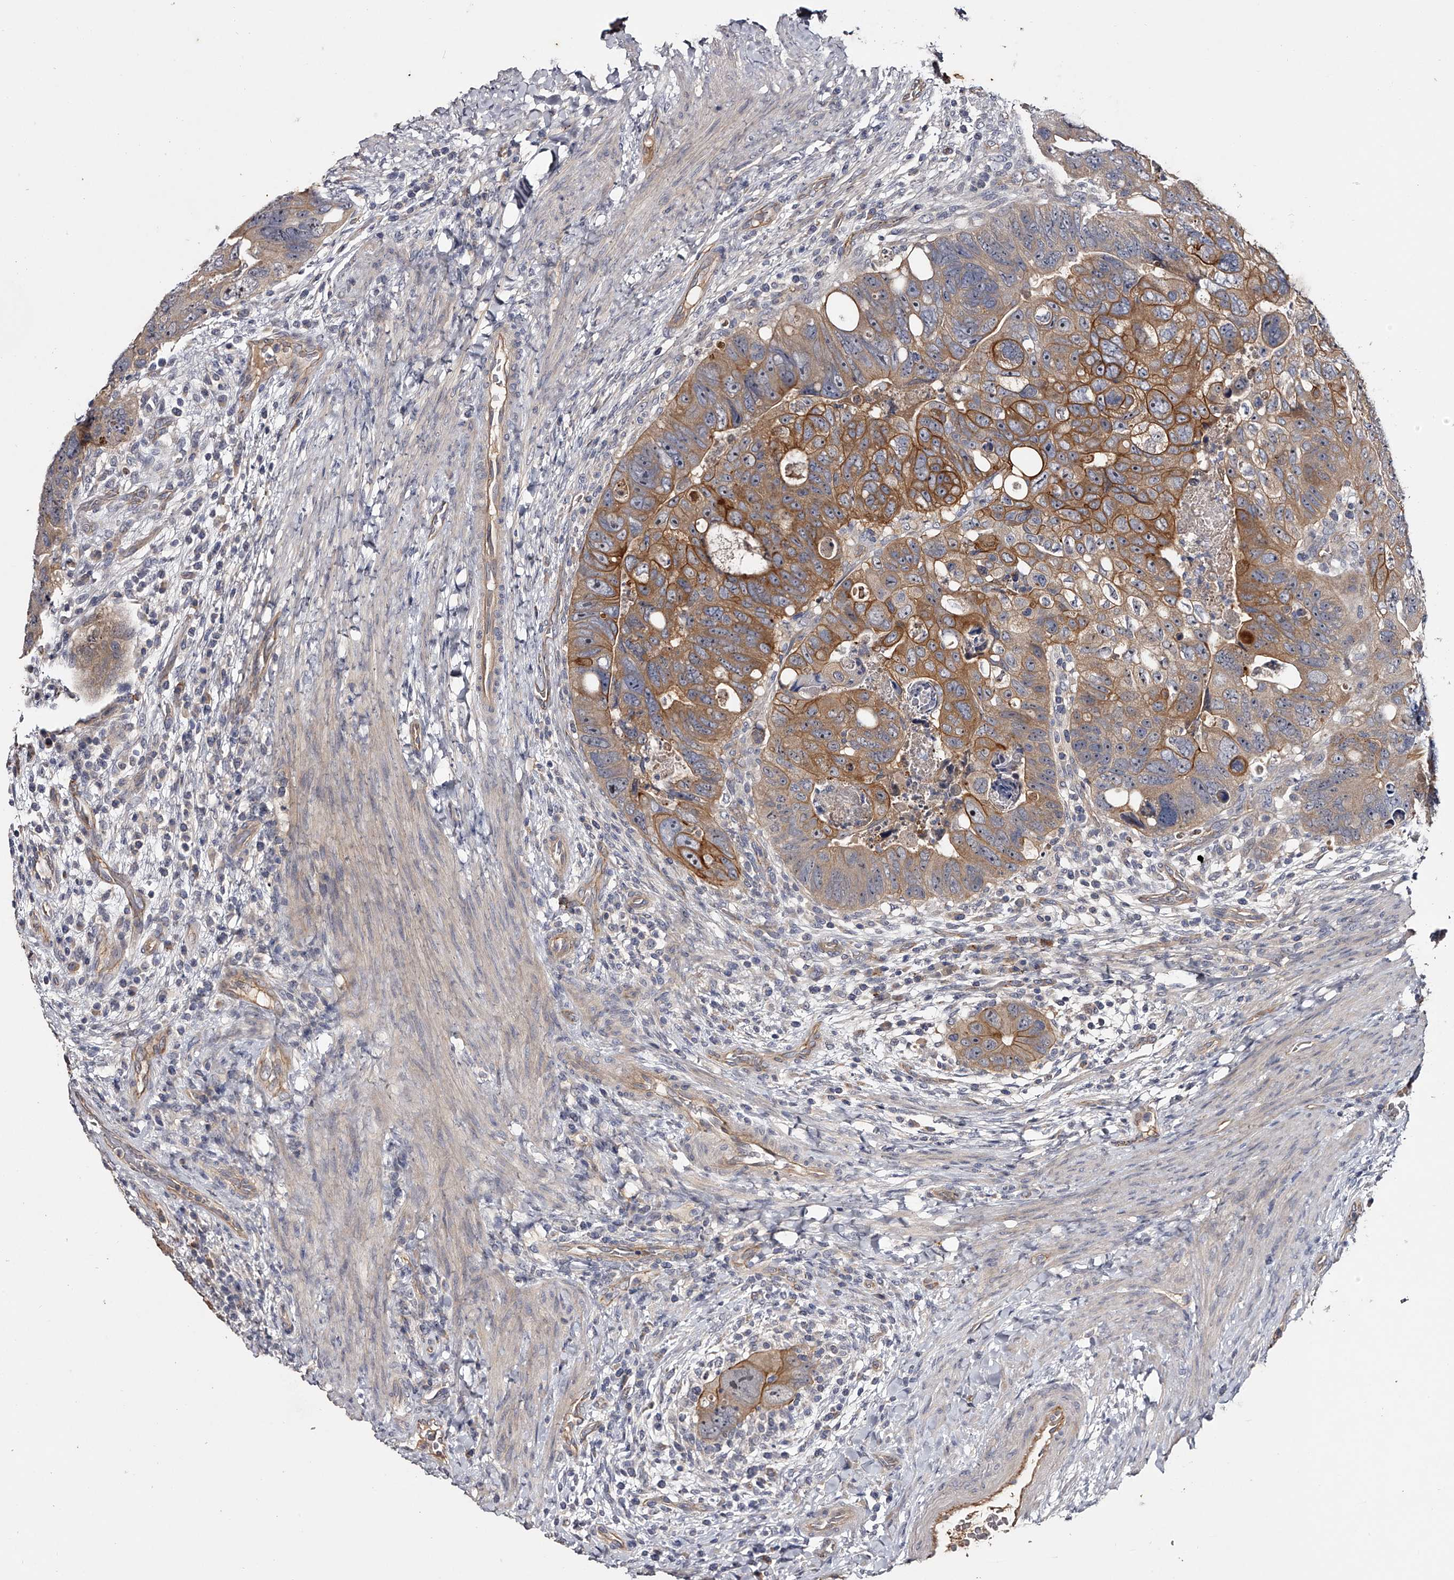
{"staining": {"intensity": "moderate", "quantity": ">75%", "location": "cytoplasmic/membranous"}, "tissue": "colorectal cancer", "cell_type": "Tumor cells", "image_type": "cancer", "snomed": [{"axis": "morphology", "description": "Adenocarcinoma, NOS"}, {"axis": "topography", "description": "Rectum"}], "caption": "Protein analysis of colorectal cancer (adenocarcinoma) tissue displays moderate cytoplasmic/membranous staining in approximately >75% of tumor cells.", "gene": "MDN1", "patient": {"sex": "male", "age": 59}}